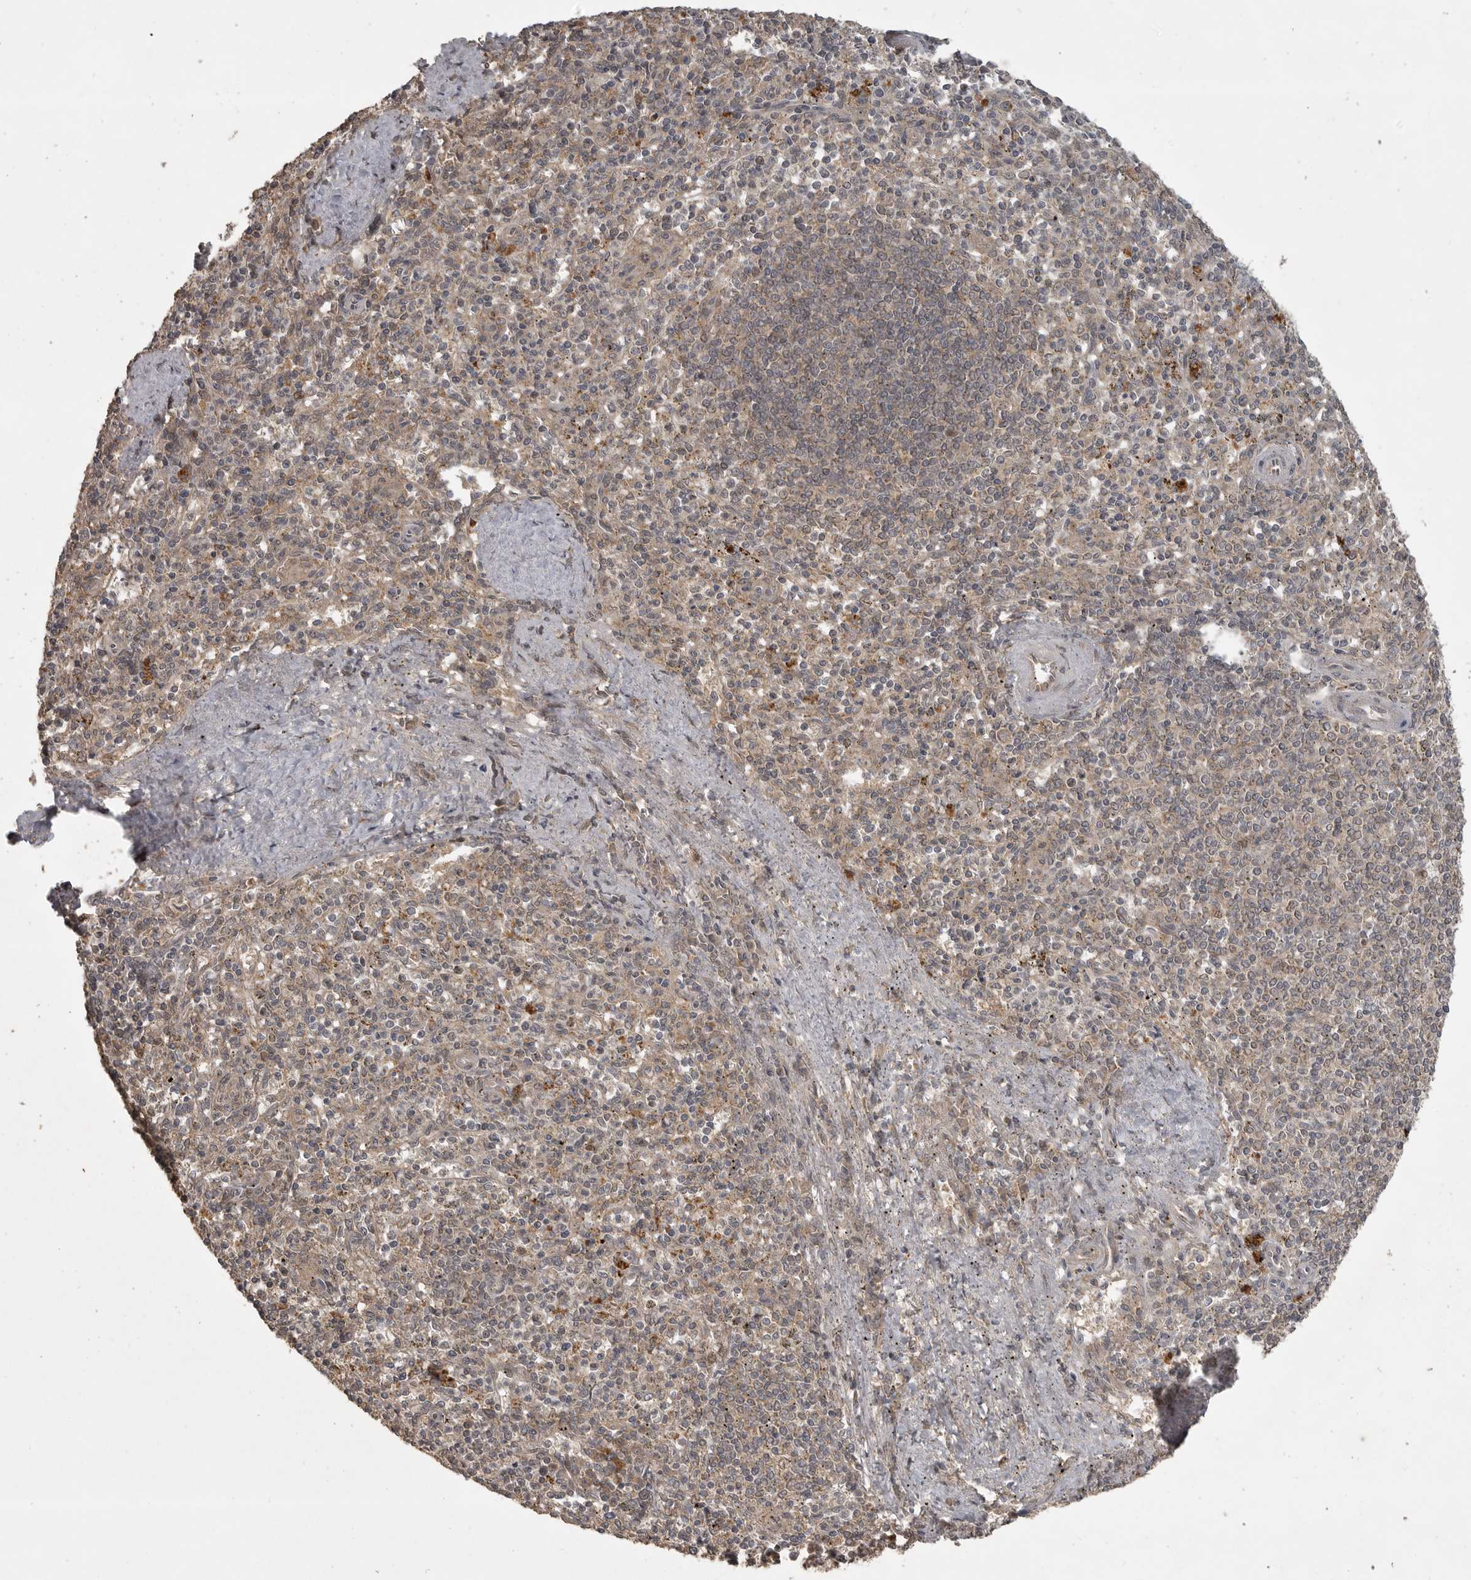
{"staining": {"intensity": "weak", "quantity": "<25%", "location": "cytoplasmic/membranous"}, "tissue": "spleen", "cell_type": "Cells in red pulp", "image_type": "normal", "snomed": [{"axis": "morphology", "description": "Normal tissue, NOS"}, {"axis": "topography", "description": "Spleen"}], "caption": "IHC histopathology image of benign spleen: spleen stained with DAB (3,3'-diaminobenzidine) reveals no significant protein expression in cells in red pulp.", "gene": "LLGL1", "patient": {"sex": "male", "age": 72}}